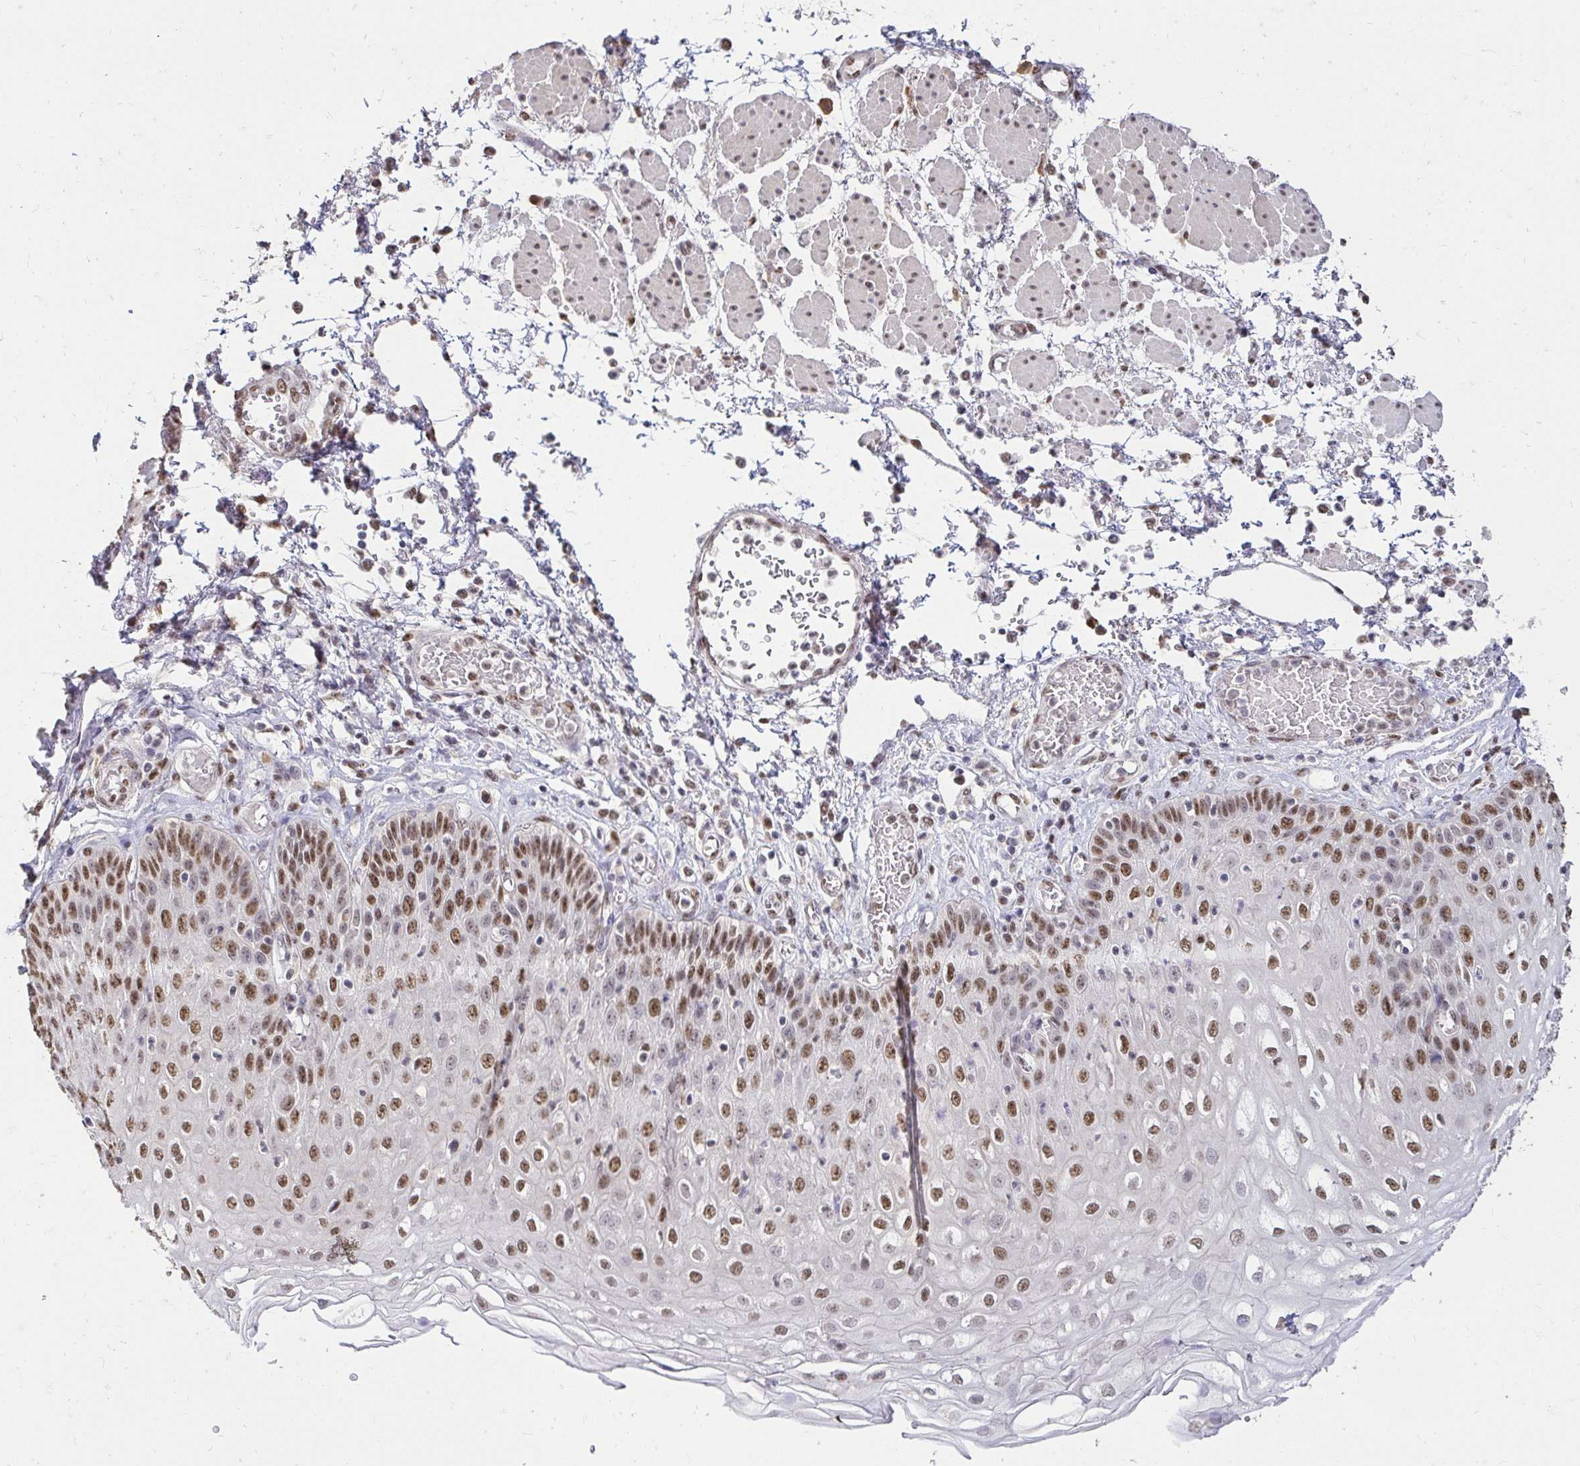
{"staining": {"intensity": "moderate", "quantity": ">75%", "location": "nuclear"}, "tissue": "esophagus", "cell_type": "Squamous epithelial cells", "image_type": "normal", "snomed": [{"axis": "morphology", "description": "Normal tissue, NOS"}, {"axis": "morphology", "description": "Adenocarcinoma, NOS"}, {"axis": "topography", "description": "Esophagus"}], "caption": "DAB immunohistochemical staining of benign esophagus exhibits moderate nuclear protein expression in approximately >75% of squamous epithelial cells.", "gene": "RIMS4", "patient": {"sex": "male", "age": 81}}